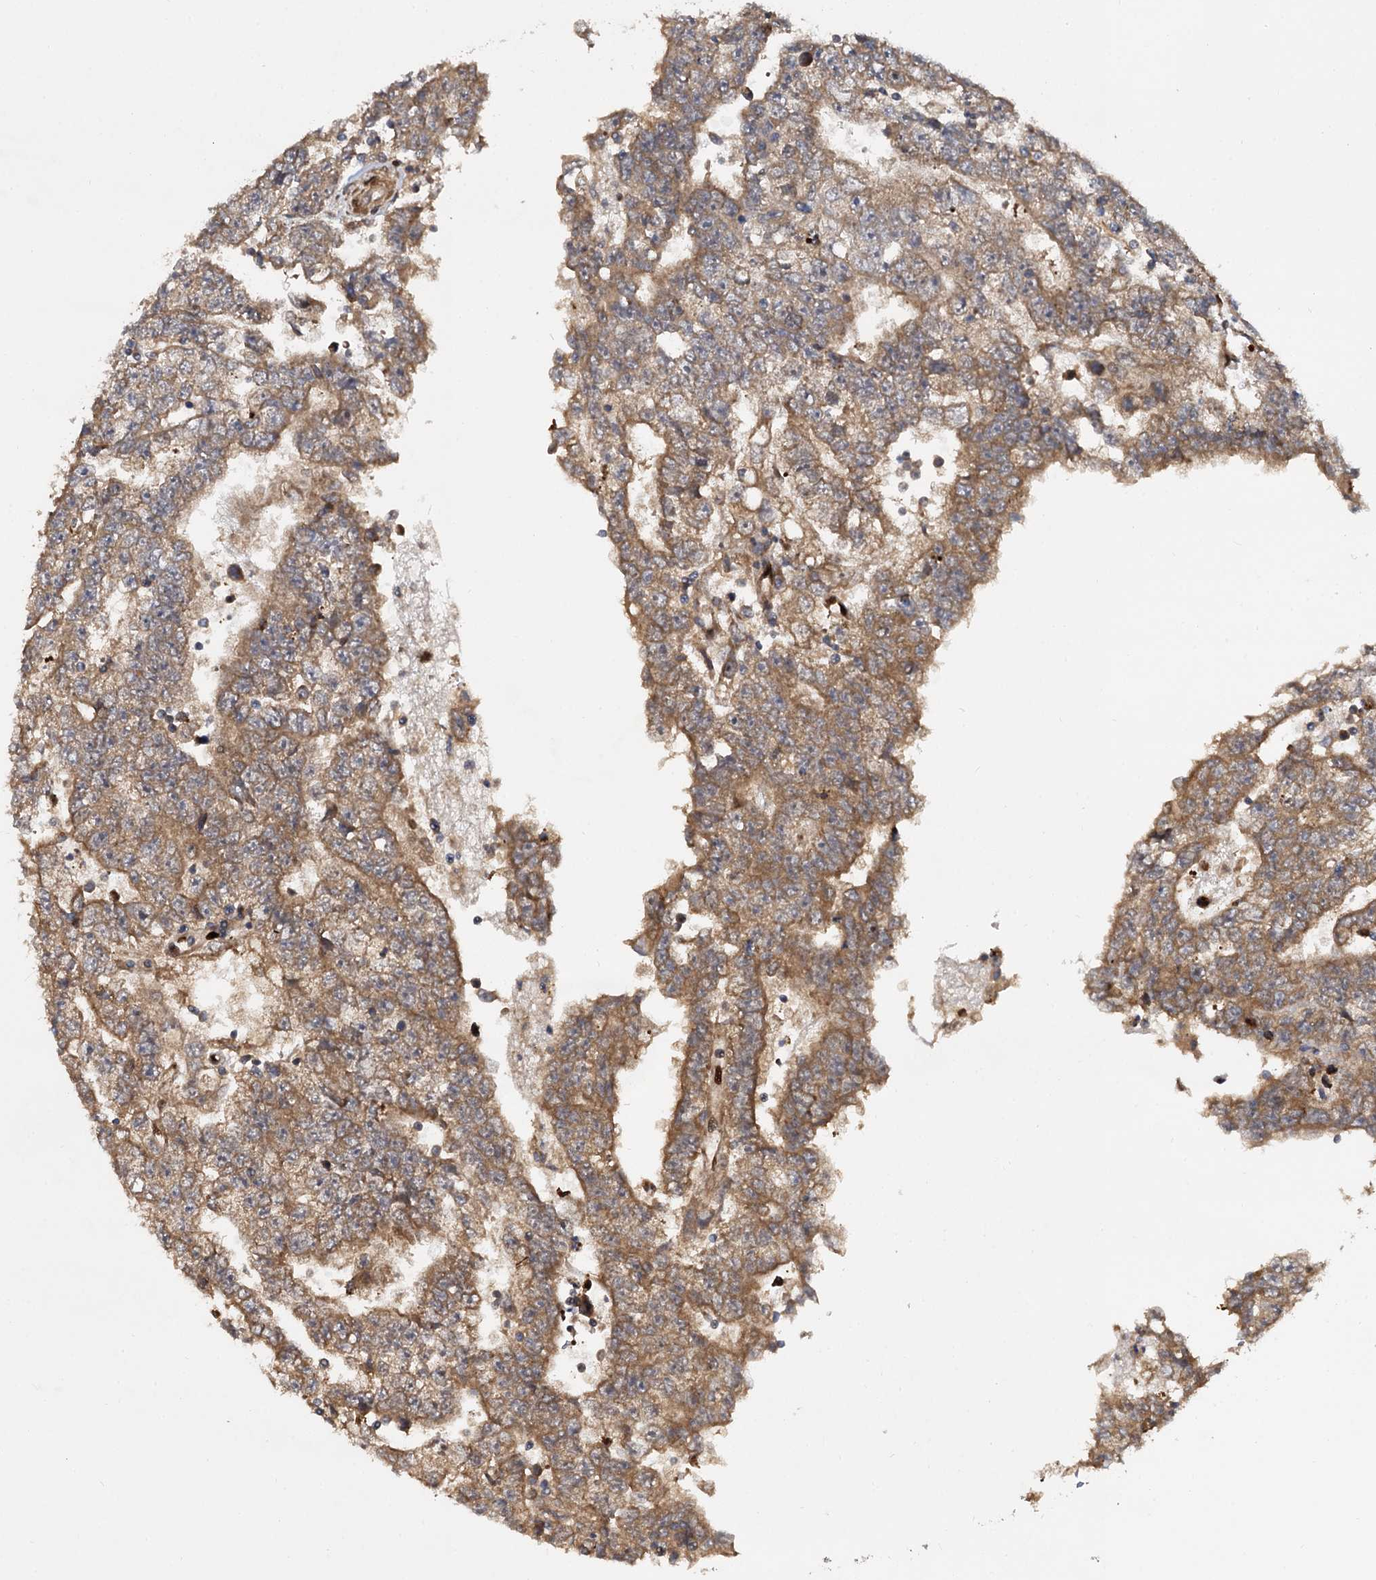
{"staining": {"intensity": "moderate", "quantity": ">75%", "location": "cytoplasmic/membranous"}, "tissue": "testis cancer", "cell_type": "Tumor cells", "image_type": "cancer", "snomed": [{"axis": "morphology", "description": "Carcinoma, Embryonal, NOS"}, {"axis": "topography", "description": "Testis"}], "caption": "Testis cancer (embryonal carcinoma) was stained to show a protein in brown. There is medium levels of moderate cytoplasmic/membranous expression in approximately >75% of tumor cells.", "gene": "ISM2", "patient": {"sex": "male", "age": 25}}